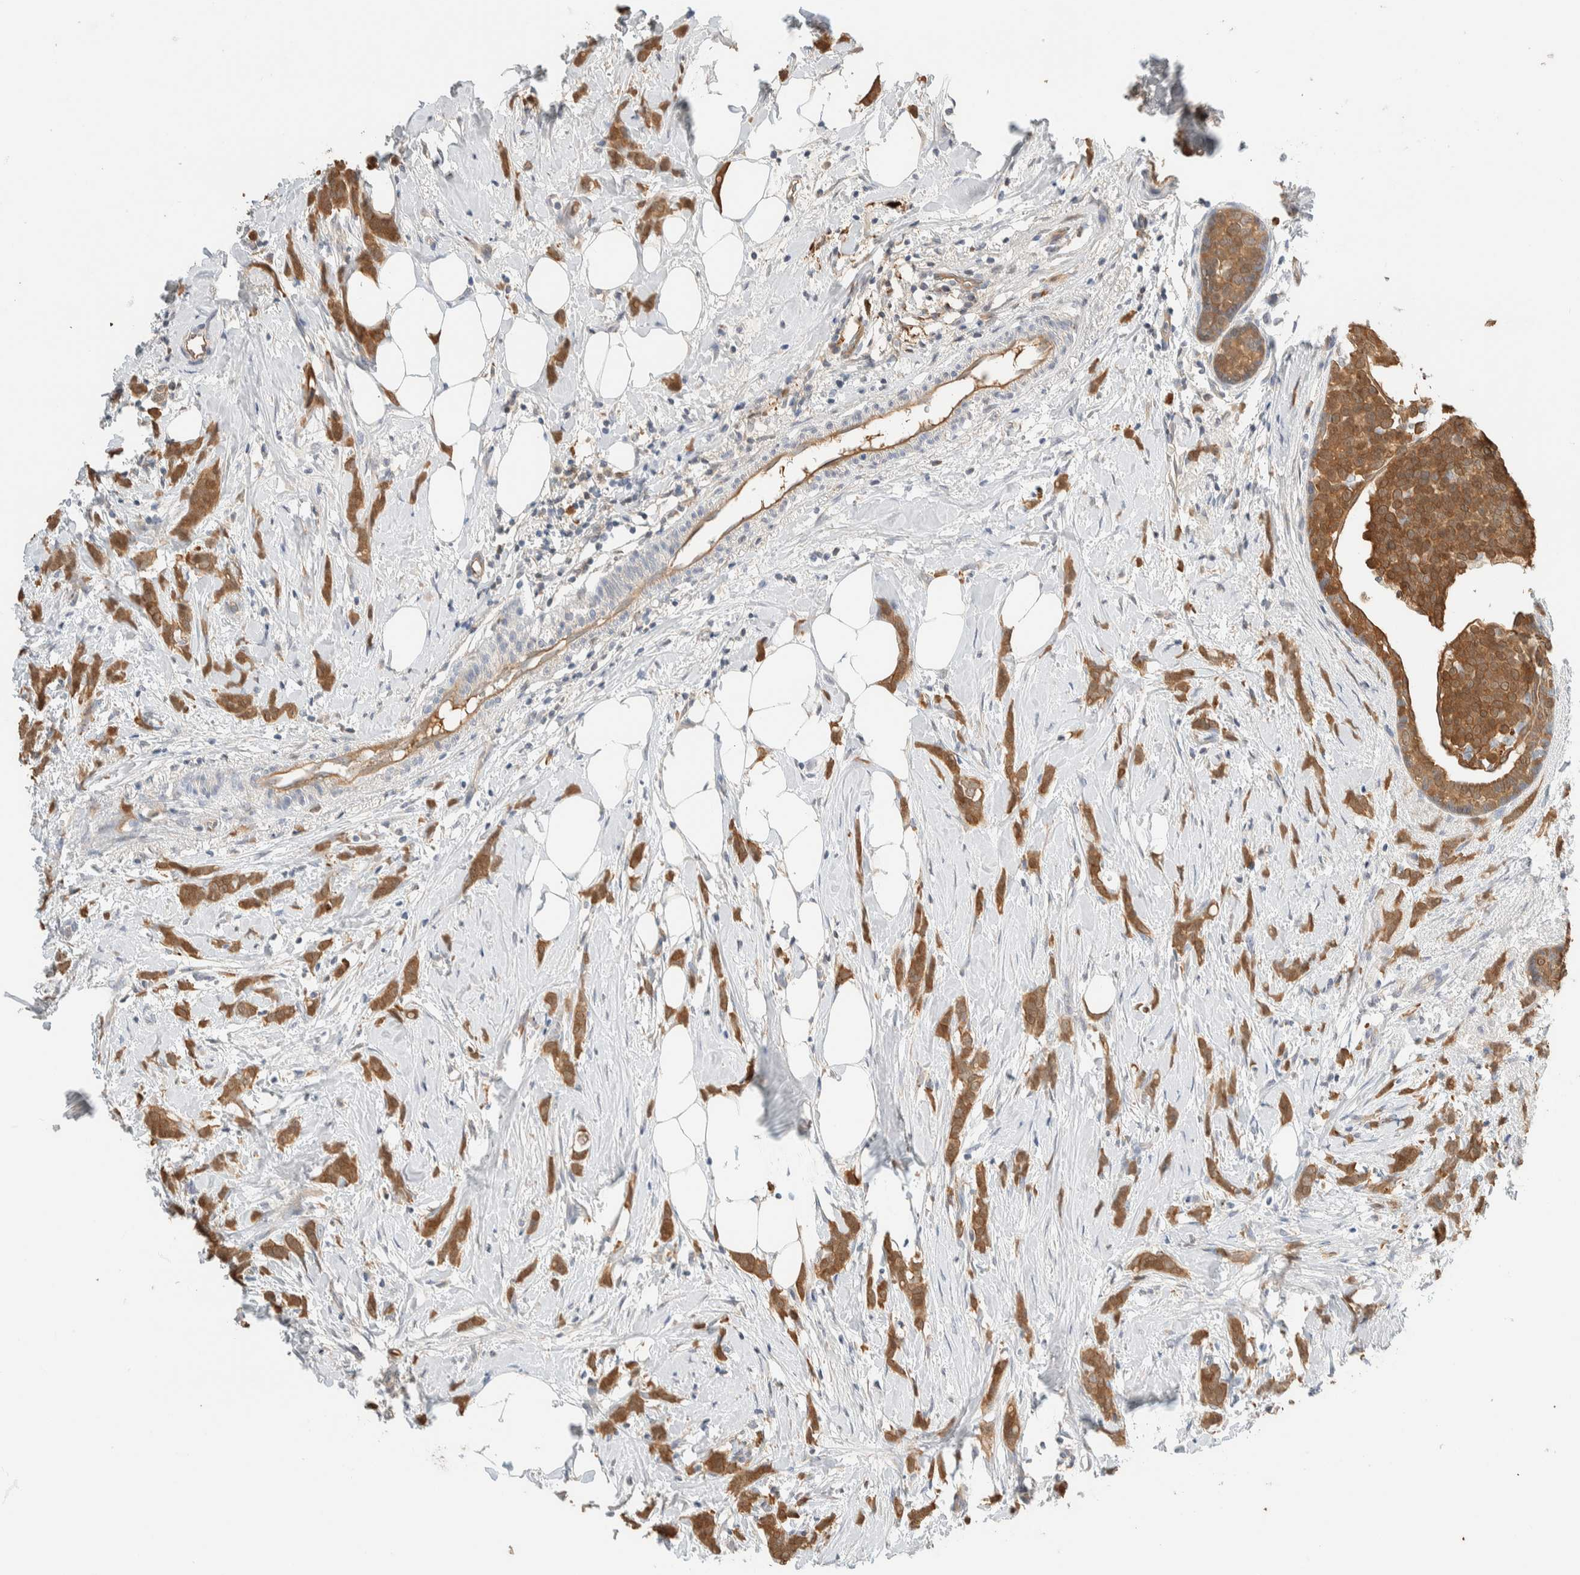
{"staining": {"intensity": "moderate", "quantity": ">75%", "location": "cytoplasmic/membranous"}, "tissue": "breast cancer", "cell_type": "Tumor cells", "image_type": "cancer", "snomed": [{"axis": "morphology", "description": "Lobular carcinoma, in situ"}, {"axis": "morphology", "description": "Lobular carcinoma"}, {"axis": "topography", "description": "Breast"}], "caption": "Protein analysis of breast lobular carcinoma tissue reveals moderate cytoplasmic/membranous staining in about >75% of tumor cells. (IHC, brightfield microscopy, high magnification).", "gene": "SETD4", "patient": {"sex": "female", "age": 41}}